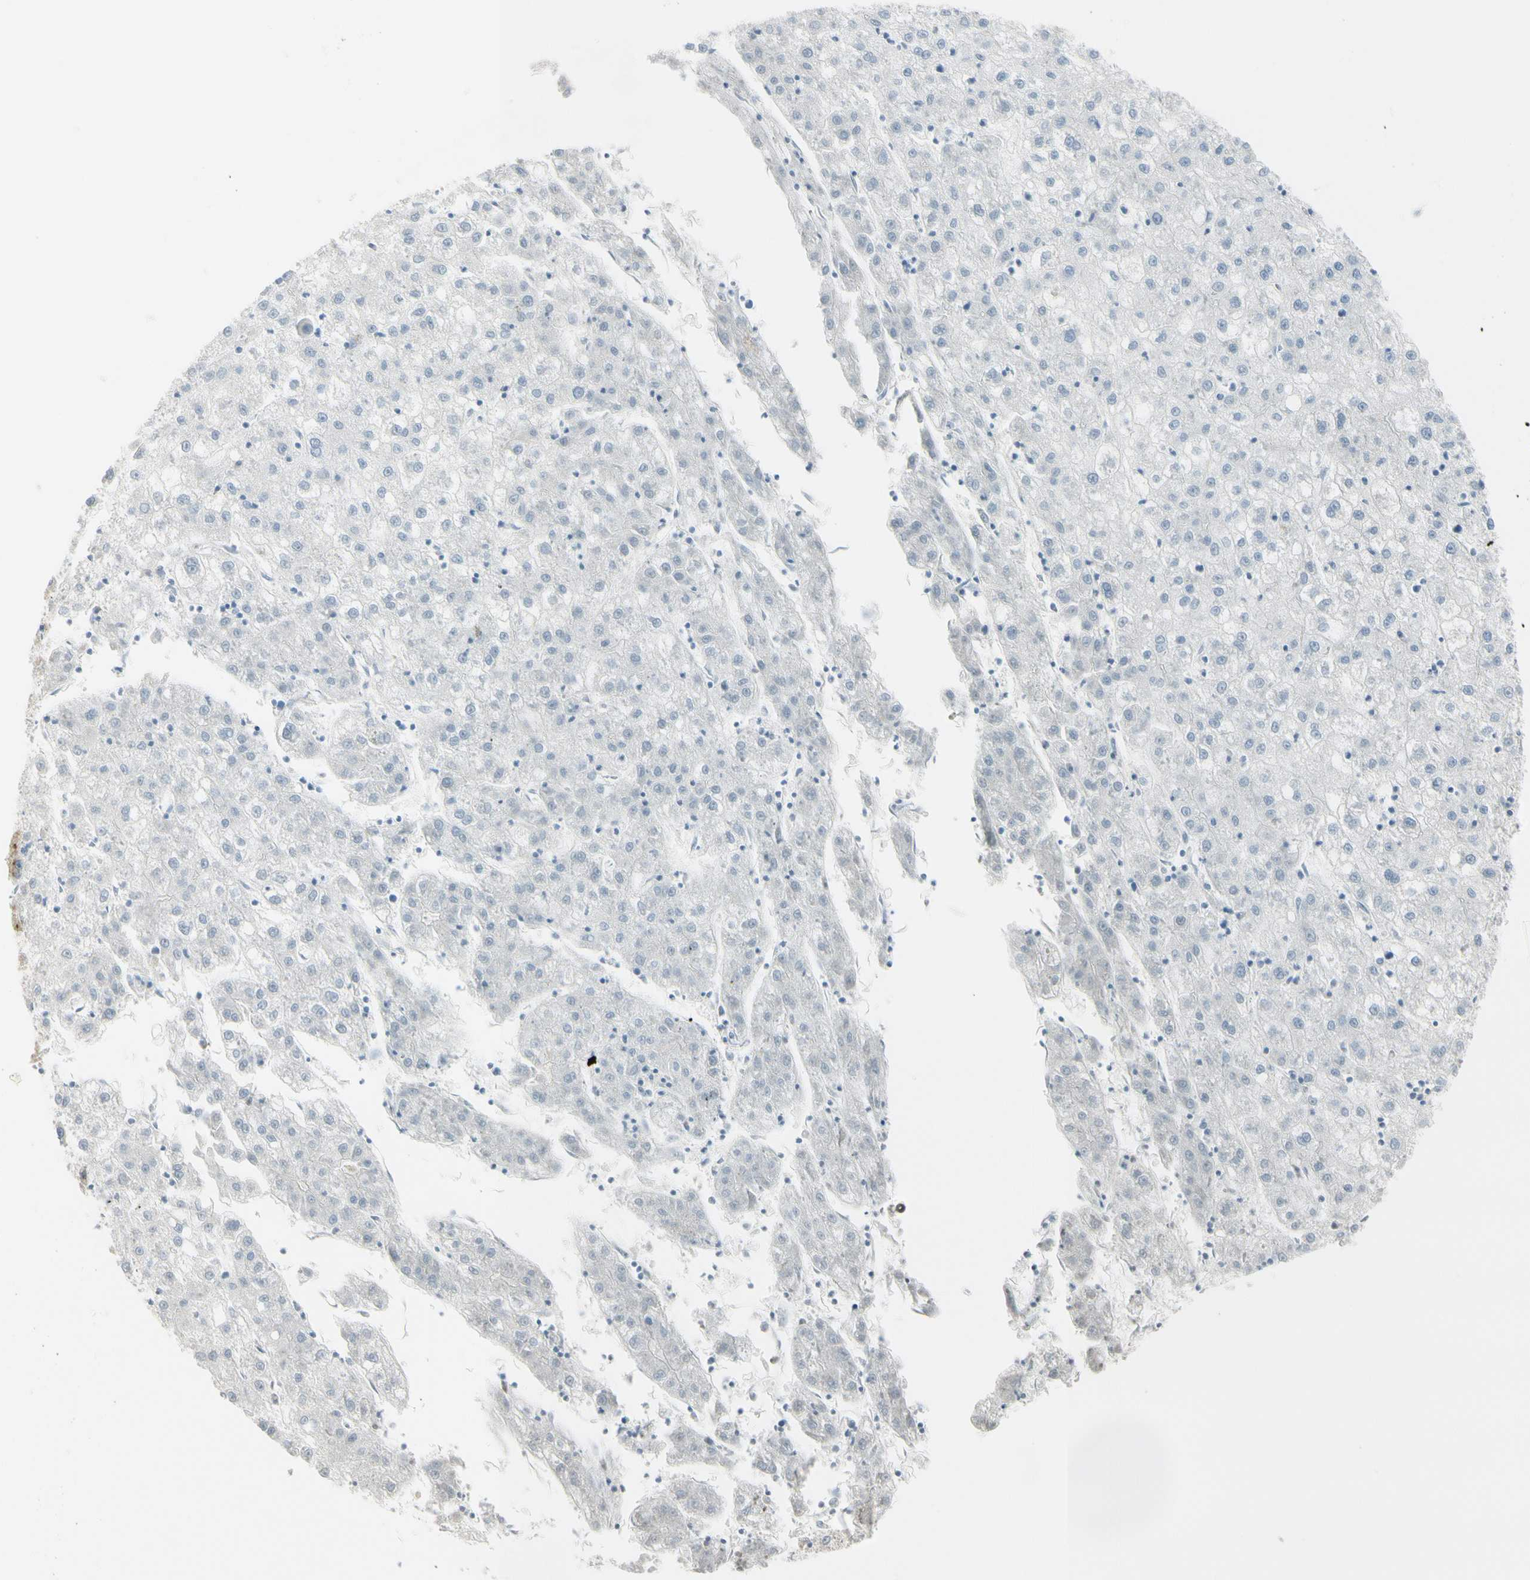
{"staining": {"intensity": "negative", "quantity": "none", "location": "none"}, "tissue": "liver cancer", "cell_type": "Tumor cells", "image_type": "cancer", "snomed": [{"axis": "morphology", "description": "Carcinoma, Hepatocellular, NOS"}, {"axis": "topography", "description": "Liver"}], "caption": "An IHC histopathology image of liver cancer (hepatocellular carcinoma) is shown. There is no staining in tumor cells of liver cancer (hepatocellular carcinoma). (DAB (3,3'-diaminobenzidine) immunohistochemistry, high magnification).", "gene": "B4GALNT1", "patient": {"sex": "male", "age": 72}}